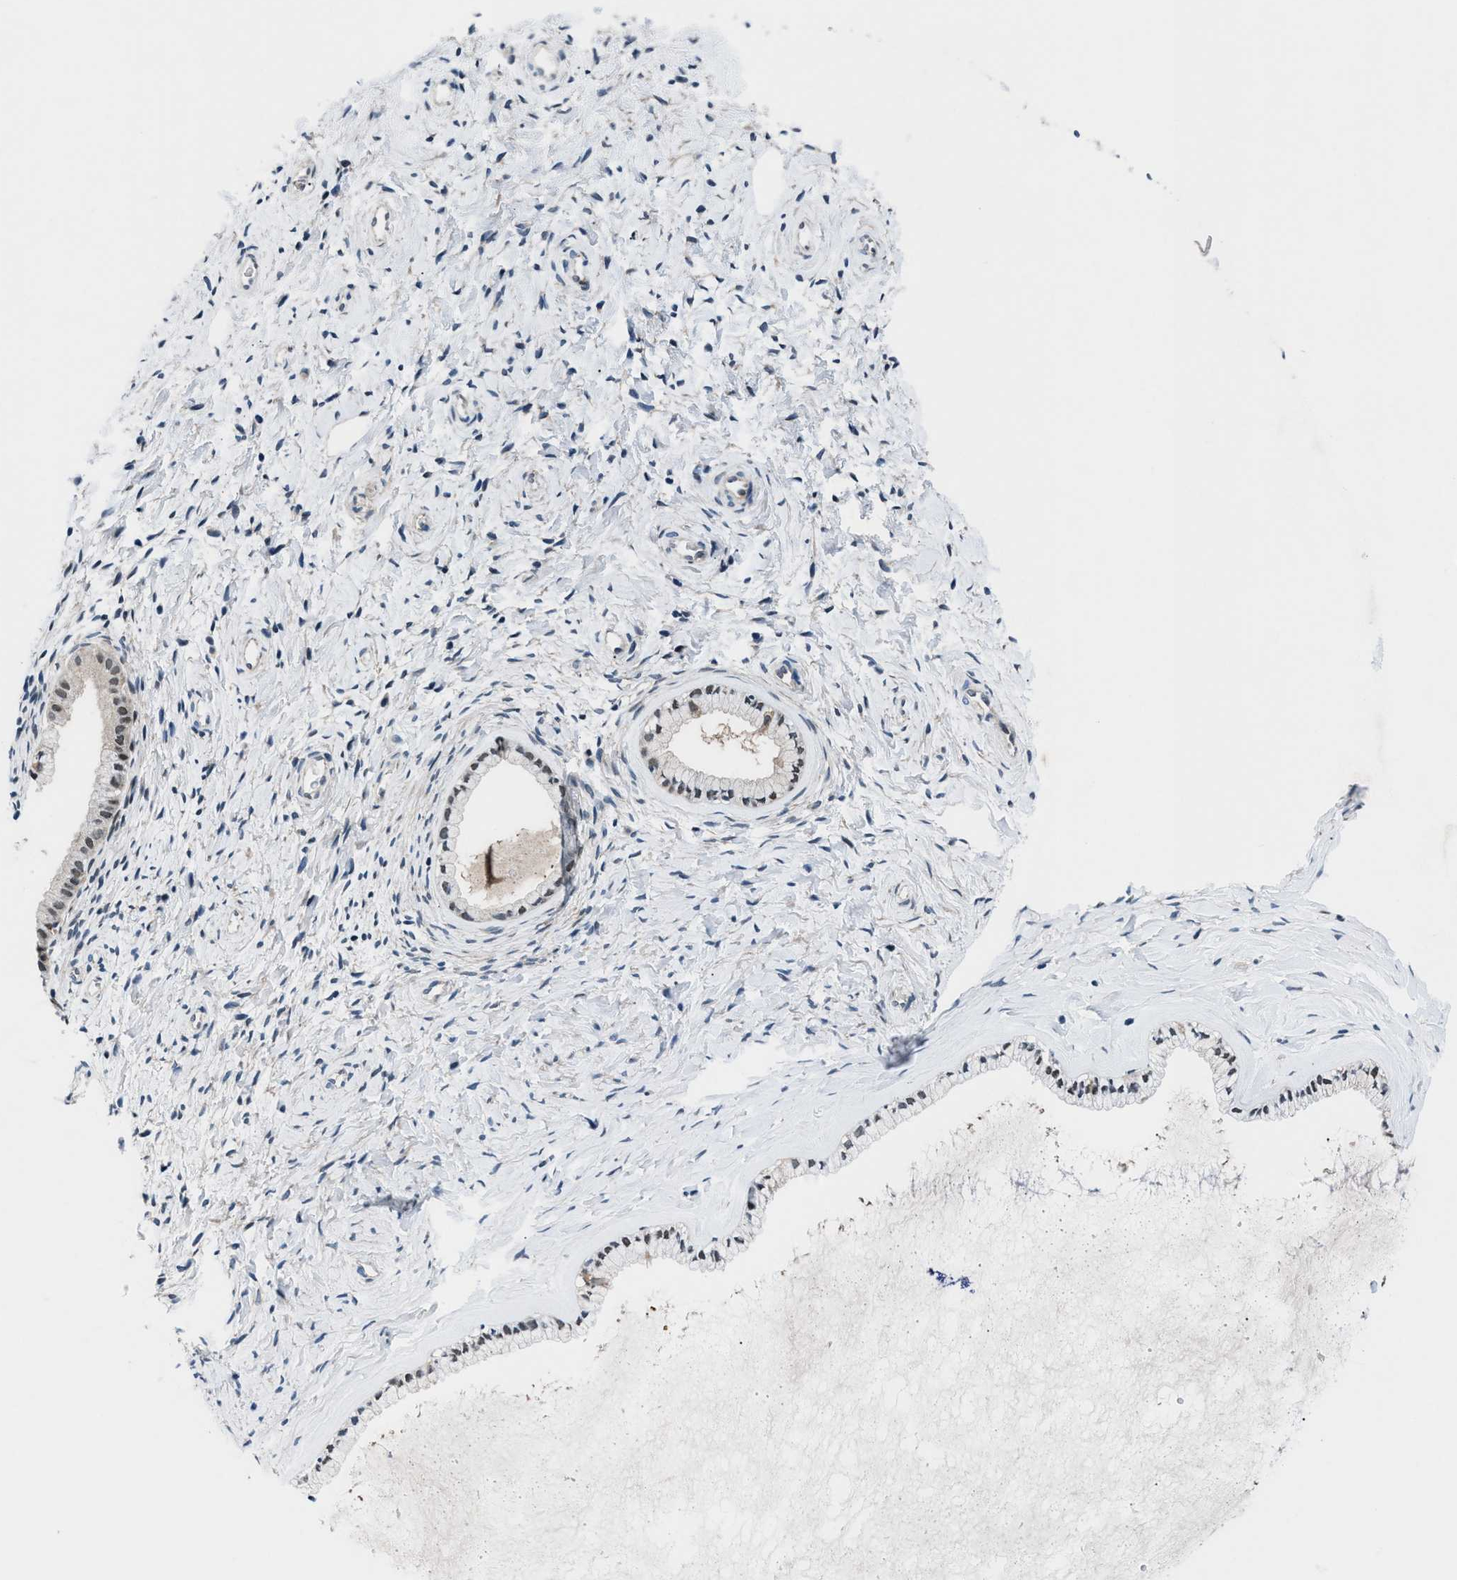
{"staining": {"intensity": "weak", "quantity": "<25%", "location": "cytoplasmic/membranous"}, "tissue": "cervix", "cell_type": "Glandular cells", "image_type": "normal", "snomed": [{"axis": "morphology", "description": "Normal tissue, NOS"}, {"axis": "topography", "description": "Cervix"}], "caption": "This is a photomicrograph of immunohistochemistry staining of unremarkable cervix, which shows no expression in glandular cells.", "gene": "PRPSAP2", "patient": {"sex": "female", "age": 72}}